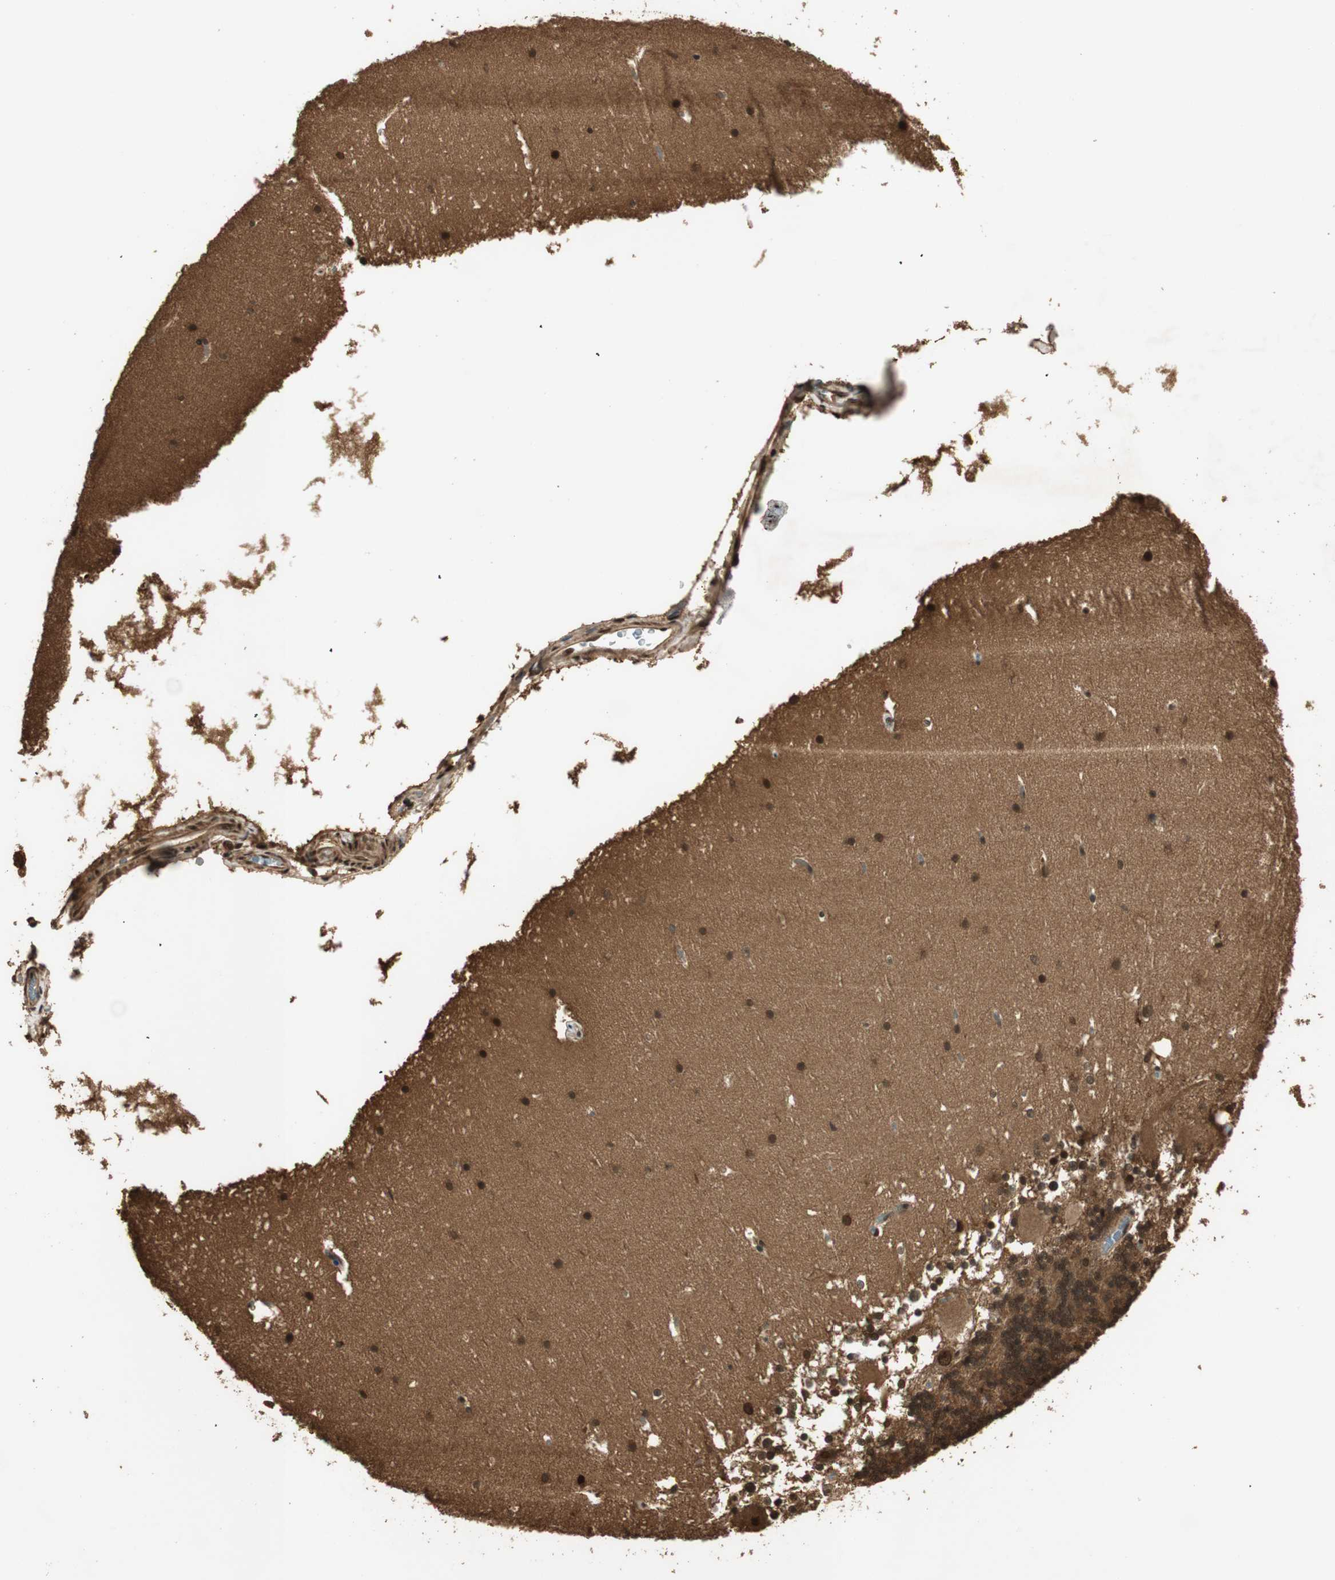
{"staining": {"intensity": "strong", "quantity": ">75%", "location": "cytoplasmic/membranous,nuclear"}, "tissue": "cerebellum", "cell_type": "Cells in granular layer", "image_type": "normal", "snomed": [{"axis": "morphology", "description": "Normal tissue, NOS"}, {"axis": "topography", "description": "Cerebellum"}], "caption": "Protein analysis of benign cerebellum demonstrates strong cytoplasmic/membranous,nuclear expression in about >75% of cells in granular layer.", "gene": "RPA3", "patient": {"sex": "female", "age": 19}}